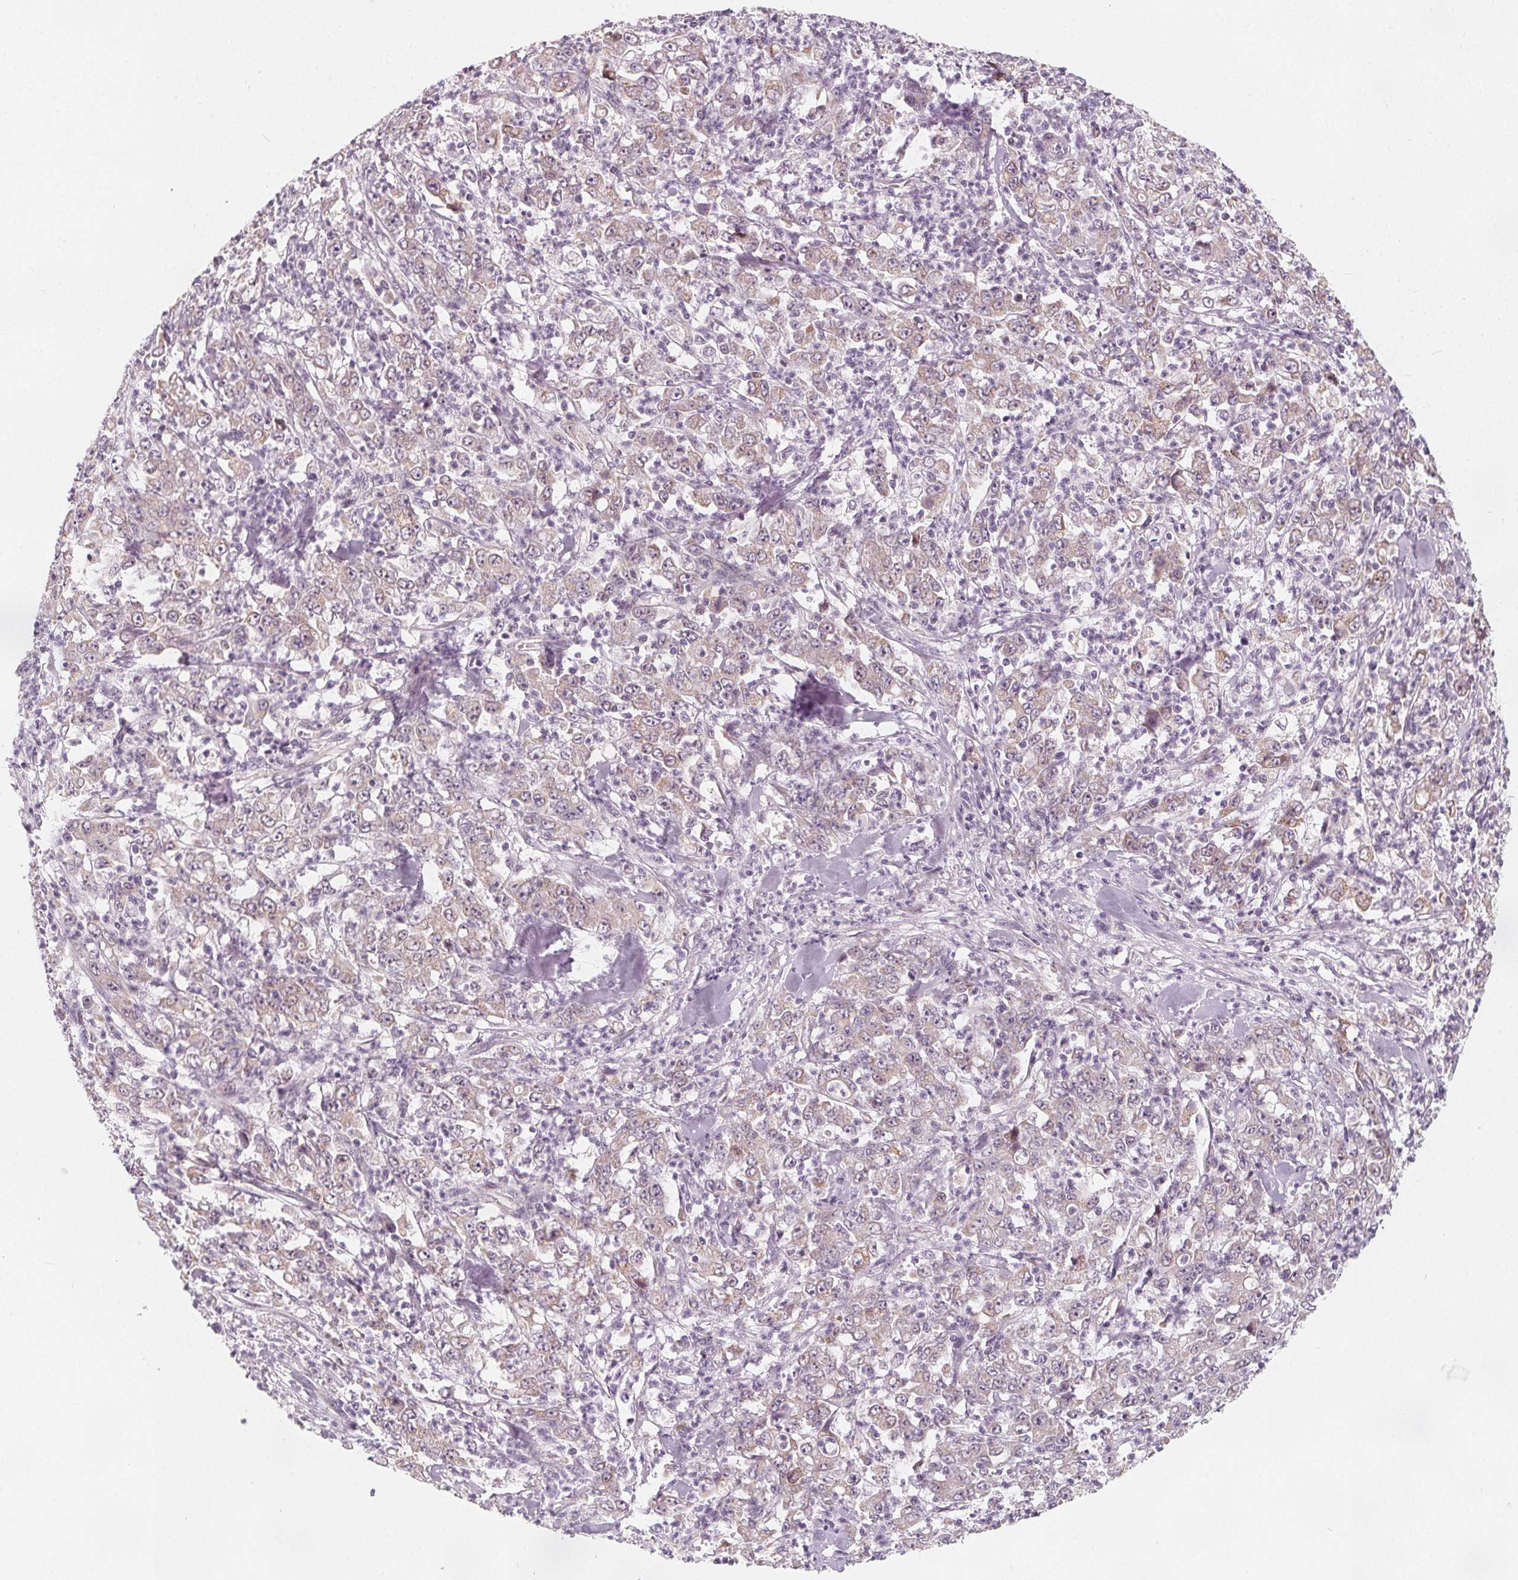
{"staining": {"intensity": "weak", "quantity": "<25%", "location": "cytoplasmic/membranous"}, "tissue": "stomach cancer", "cell_type": "Tumor cells", "image_type": "cancer", "snomed": [{"axis": "morphology", "description": "Adenocarcinoma, NOS"}, {"axis": "topography", "description": "Stomach, lower"}], "caption": "High power microscopy micrograph of an IHC image of stomach adenocarcinoma, revealing no significant staining in tumor cells. (IHC, brightfield microscopy, high magnification).", "gene": "NUP210L", "patient": {"sex": "female", "age": 71}}